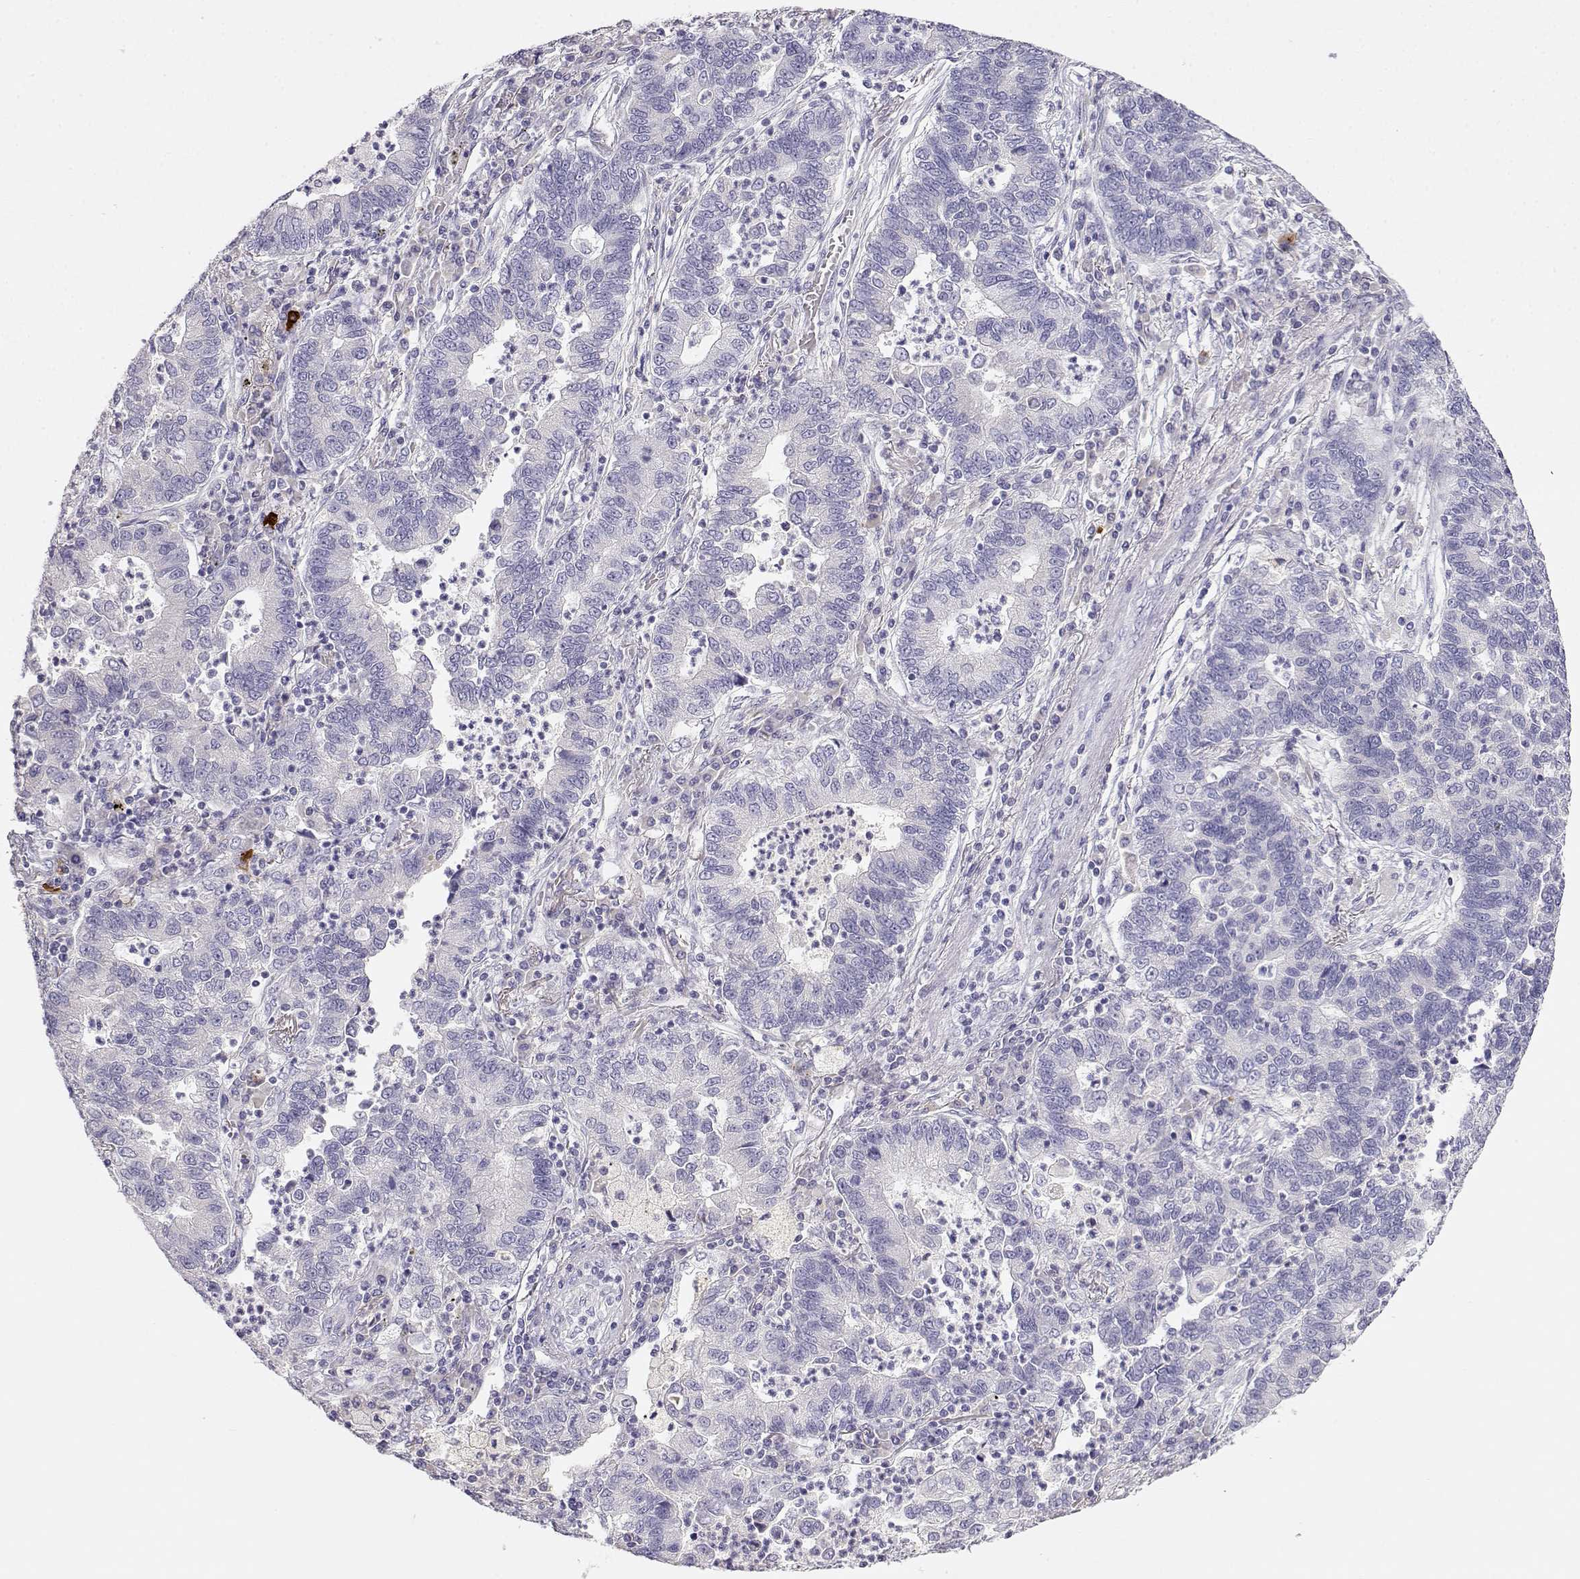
{"staining": {"intensity": "negative", "quantity": "none", "location": "none"}, "tissue": "lung cancer", "cell_type": "Tumor cells", "image_type": "cancer", "snomed": [{"axis": "morphology", "description": "Adenocarcinoma, NOS"}, {"axis": "topography", "description": "Lung"}], "caption": "Immunohistochemical staining of human adenocarcinoma (lung) displays no significant expression in tumor cells.", "gene": "GPR174", "patient": {"sex": "female", "age": 57}}